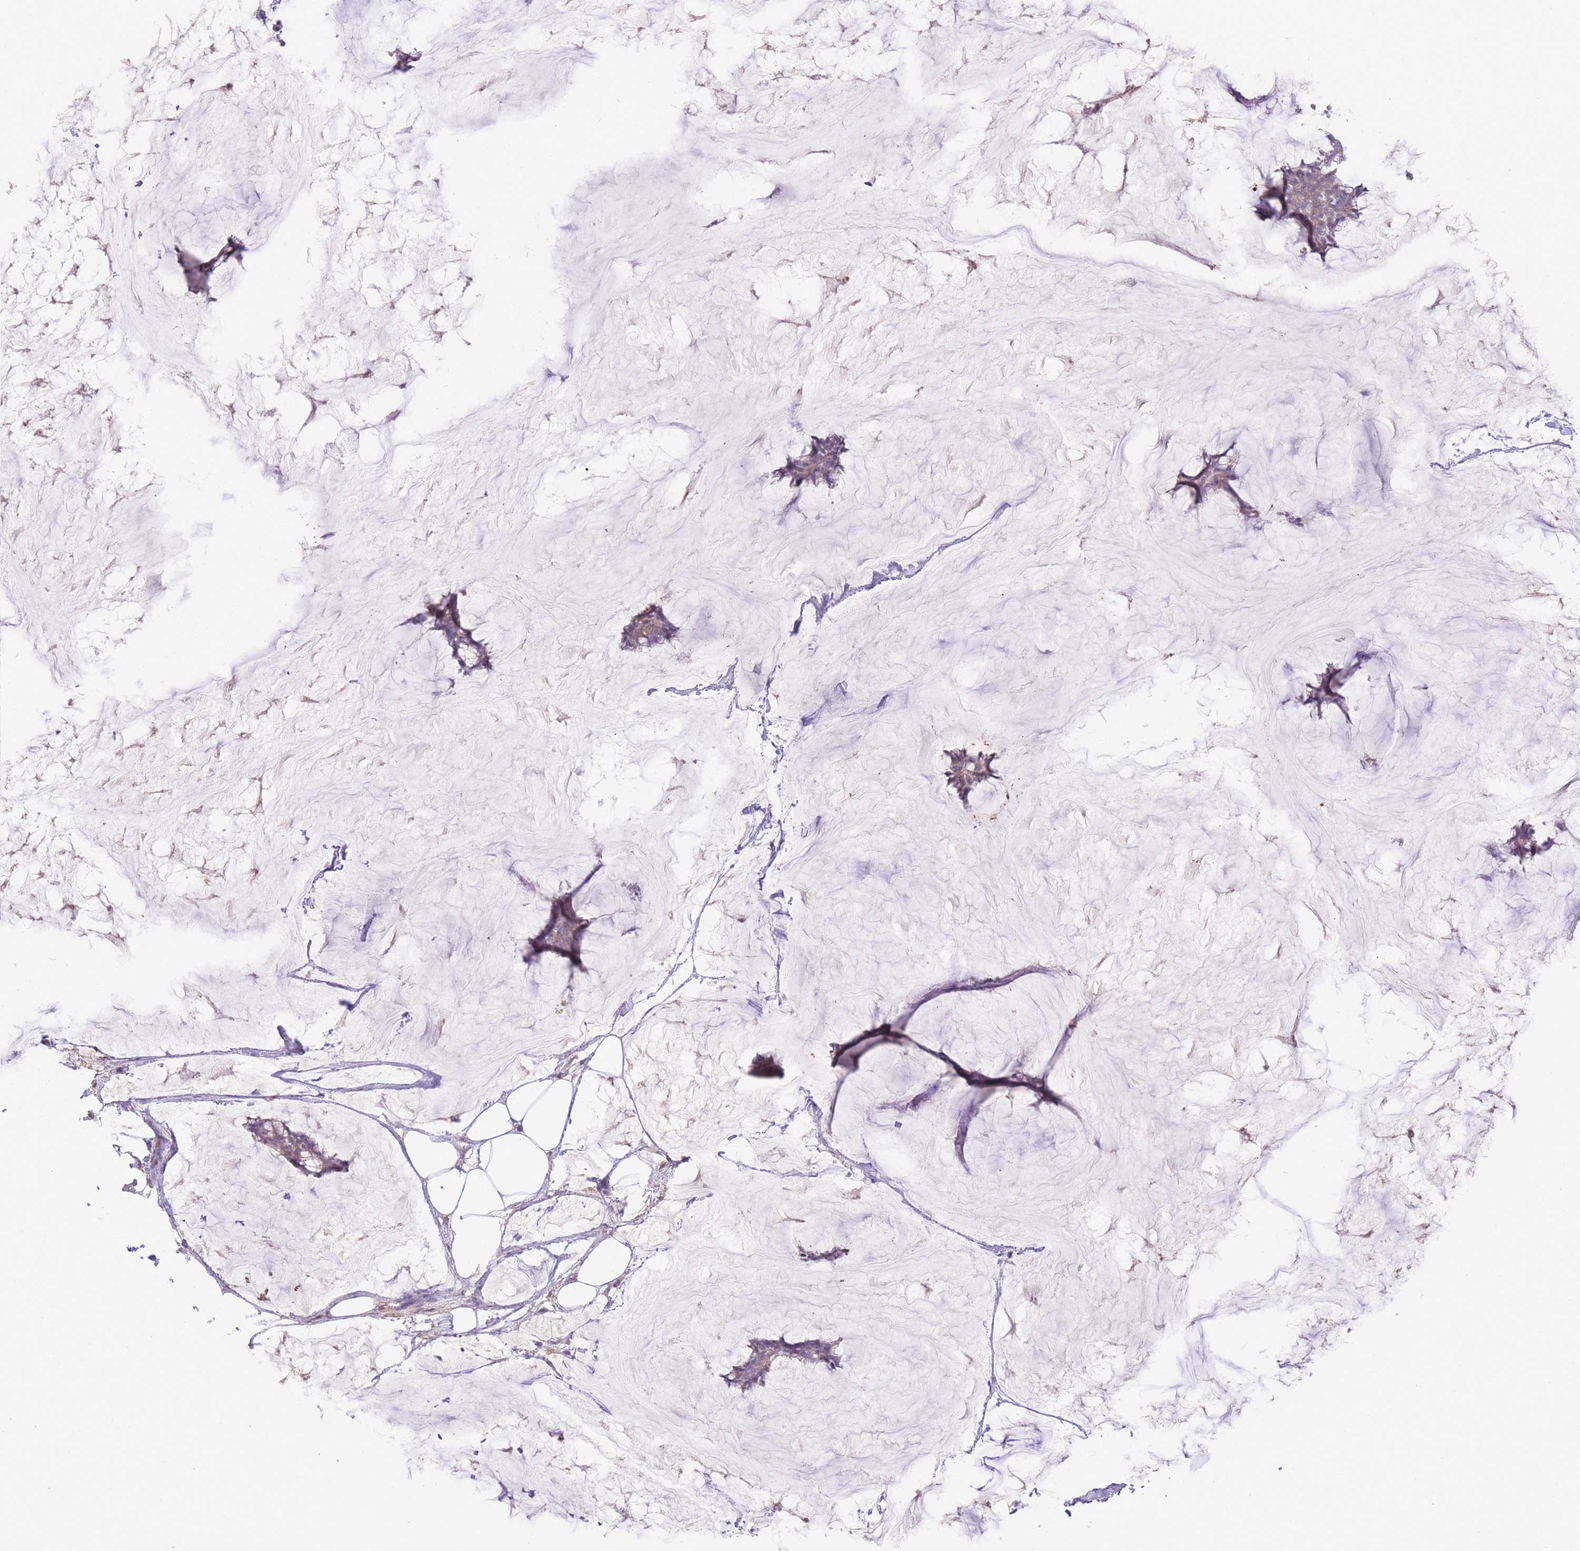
{"staining": {"intensity": "negative", "quantity": "none", "location": "none"}, "tissue": "breast cancer", "cell_type": "Tumor cells", "image_type": "cancer", "snomed": [{"axis": "morphology", "description": "Duct carcinoma"}, {"axis": "topography", "description": "Breast"}], "caption": "Protein analysis of intraductal carcinoma (breast) shows no significant expression in tumor cells. (Immunohistochemistry, brightfield microscopy, high magnification).", "gene": "LIPH", "patient": {"sex": "female", "age": 93}}